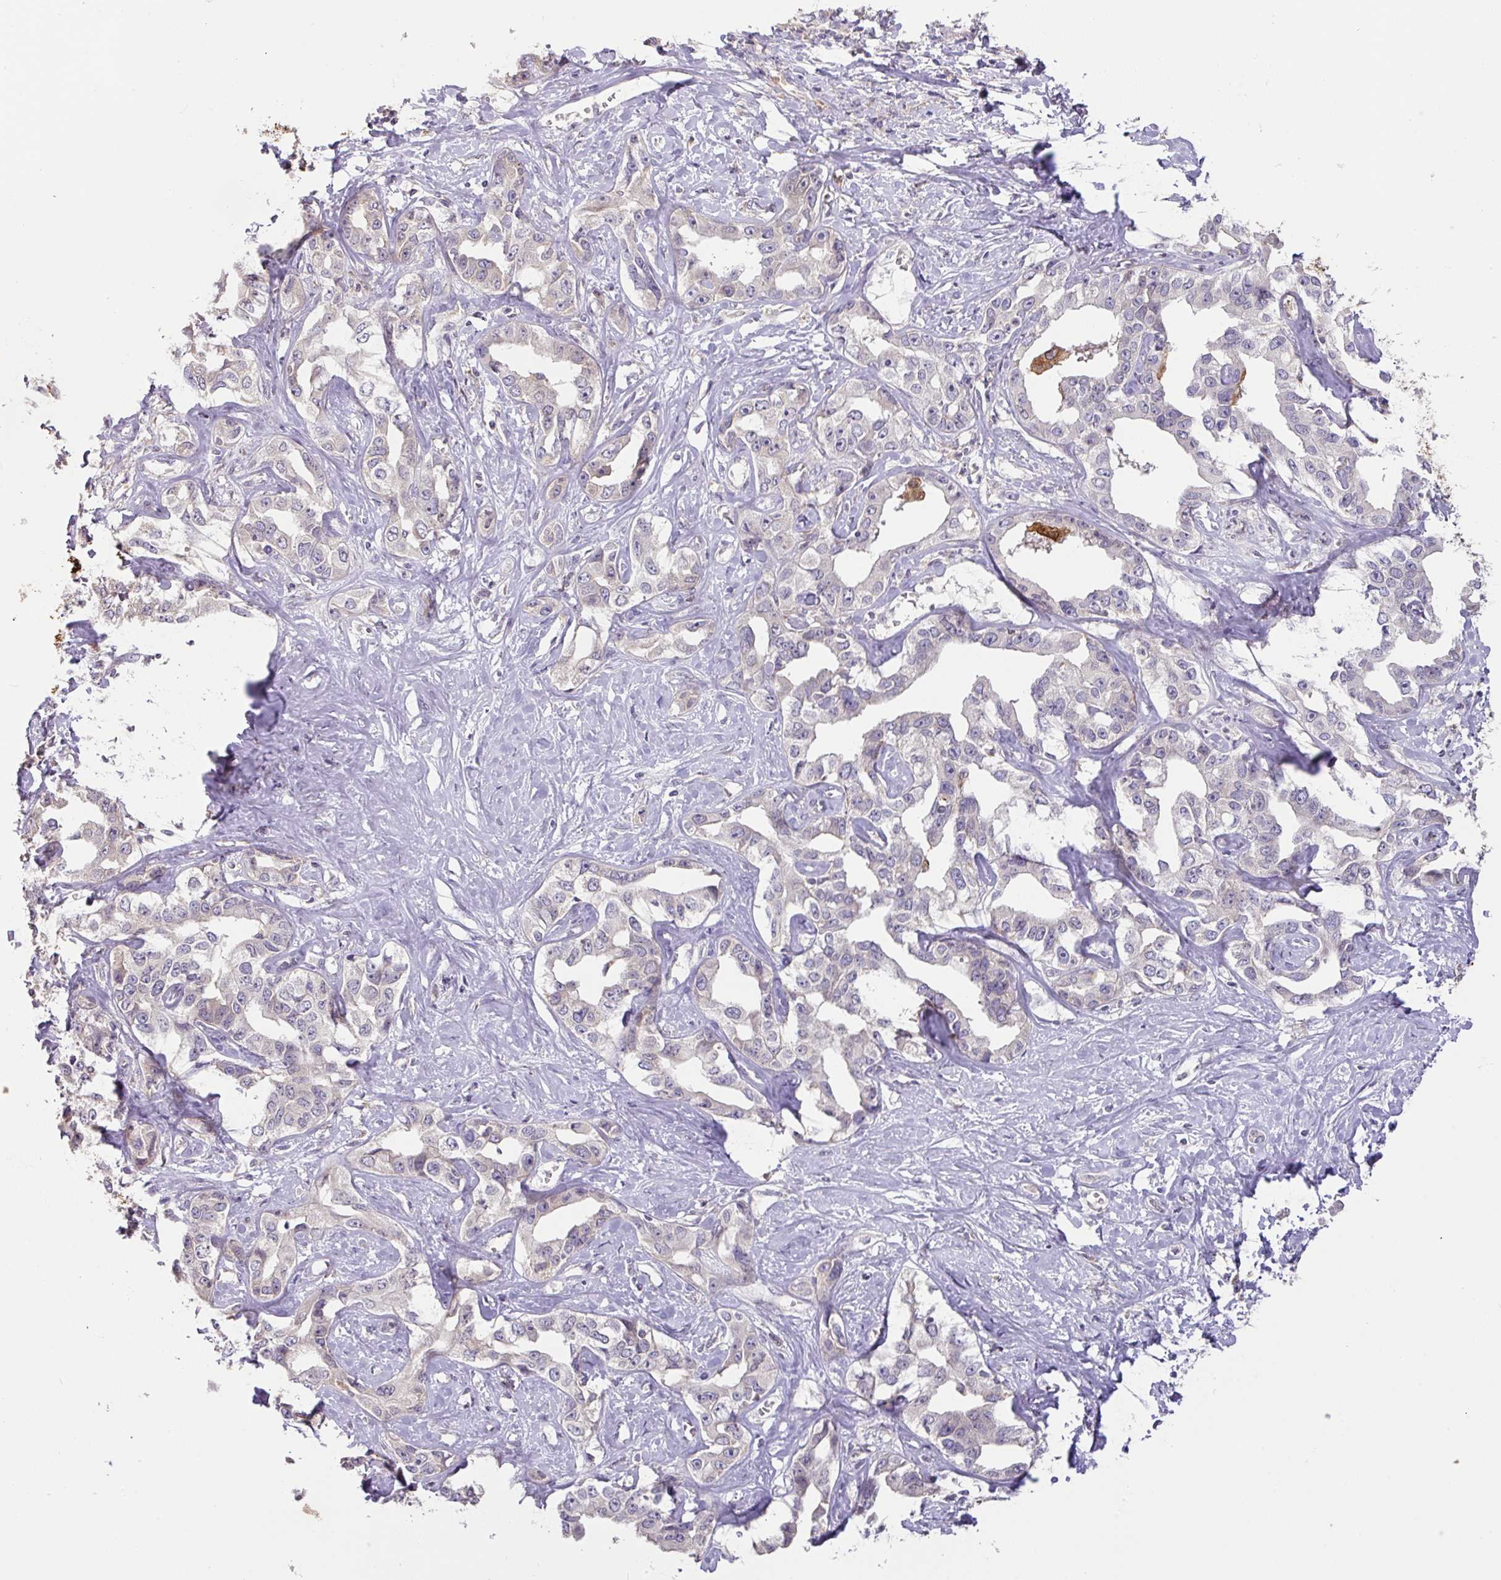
{"staining": {"intensity": "negative", "quantity": "none", "location": "none"}, "tissue": "liver cancer", "cell_type": "Tumor cells", "image_type": "cancer", "snomed": [{"axis": "morphology", "description": "Cholangiocarcinoma"}, {"axis": "topography", "description": "Liver"}], "caption": "An IHC histopathology image of liver cancer (cholangiocarcinoma) is shown. There is no staining in tumor cells of liver cancer (cholangiocarcinoma).", "gene": "GCNT7", "patient": {"sex": "male", "age": 59}}